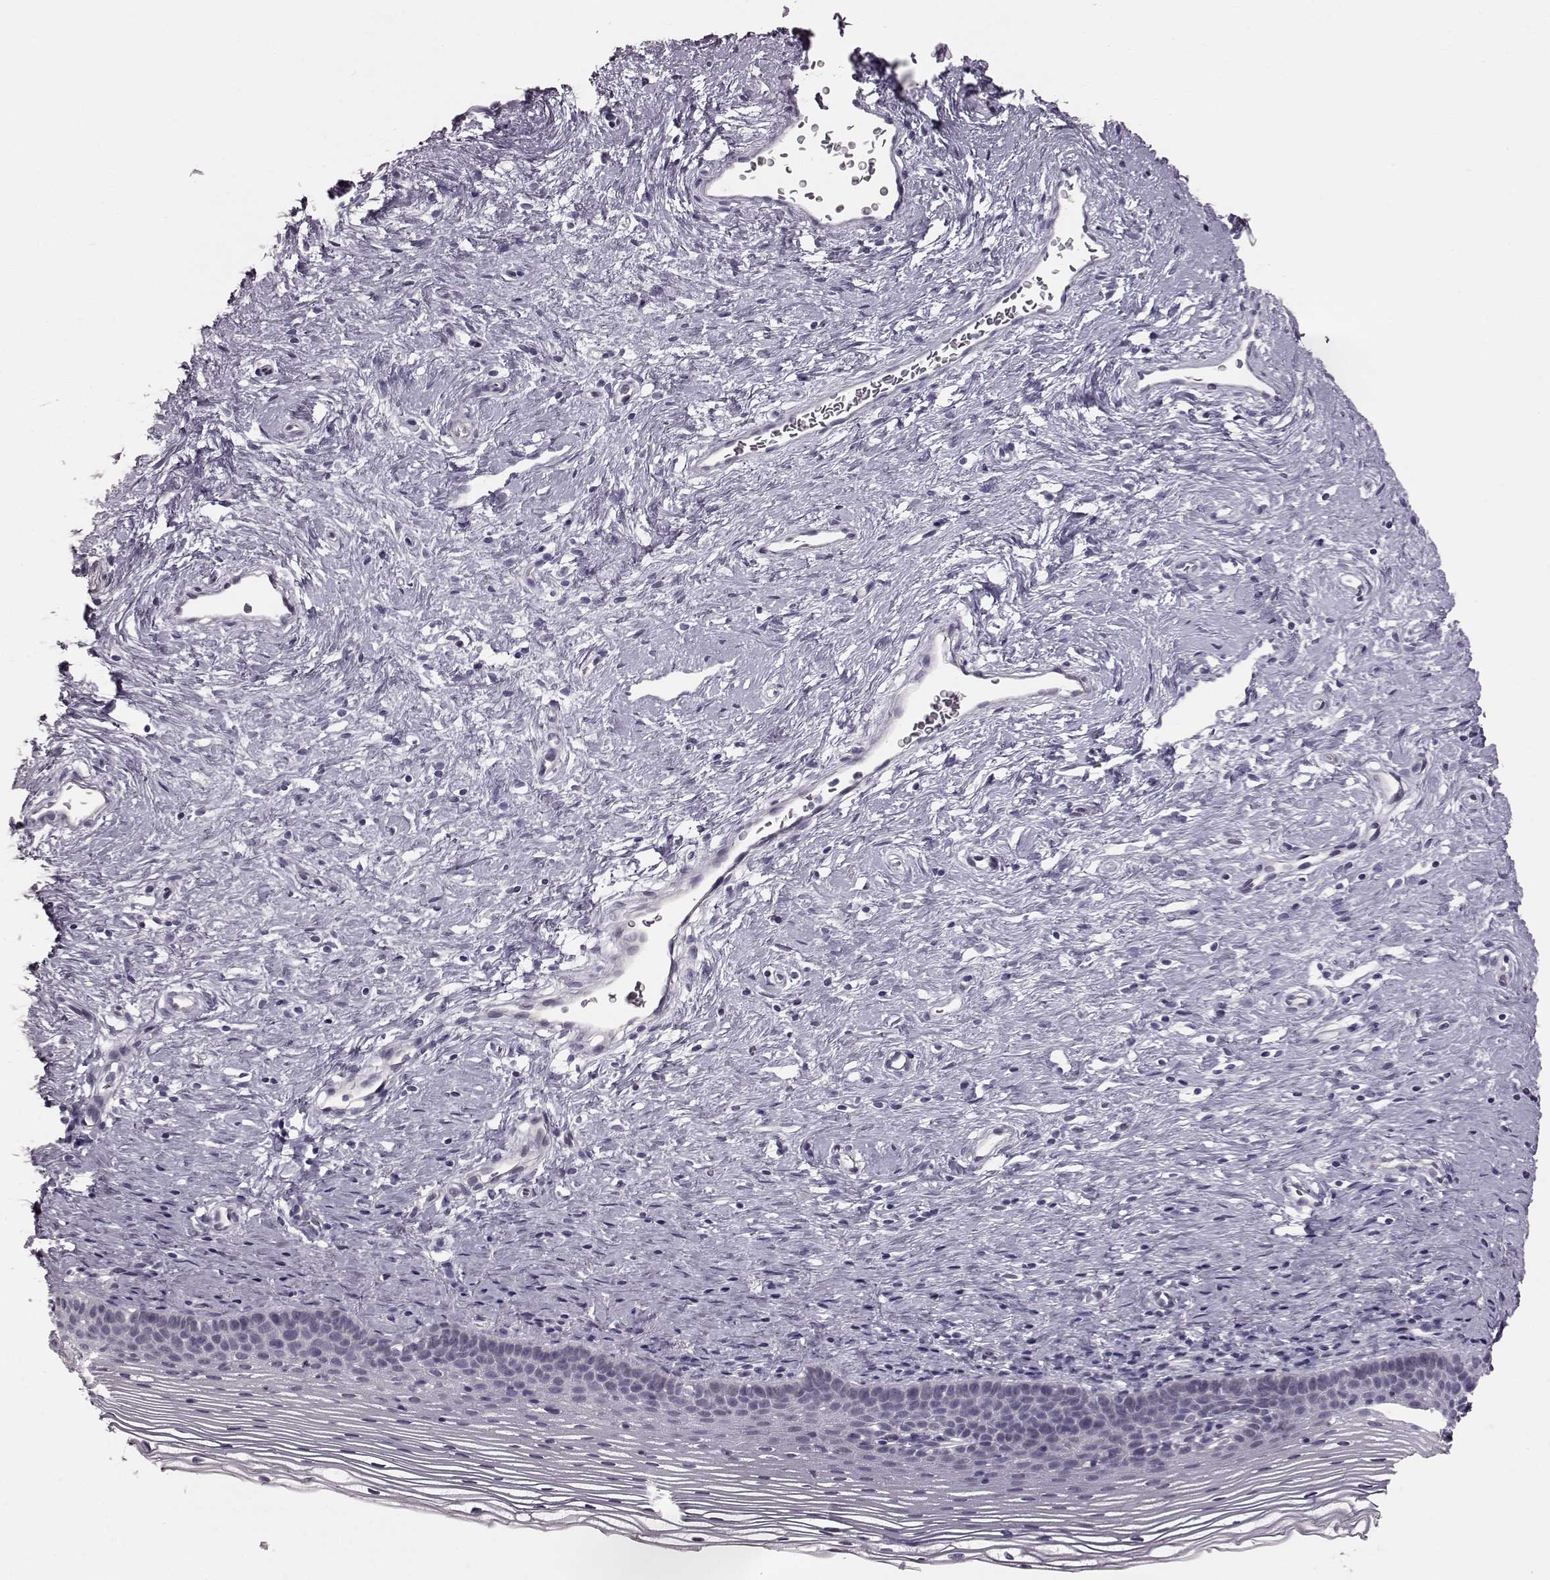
{"staining": {"intensity": "negative", "quantity": "none", "location": "none"}, "tissue": "cervix", "cell_type": "Glandular cells", "image_type": "normal", "snomed": [{"axis": "morphology", "description": "Normal tissue, NOS"}, {"axis": "topography", "description": "Cervix"}], "caption": "IHC histopathology image of unremarkable cervix: cervix stained with DAB (3,3'-diaminobenzidine) demonstrates no significant protein expression in glandular cells. (Stains: DAB (3,3'-diaminobenzidine) immunohistochemistry (IHC) with hematoxylin counter stain, Microscopy: brightfield microscopy at high magnification).", "gene": "TCHHL1", "patient": {"sex": "female", "age": 39}}